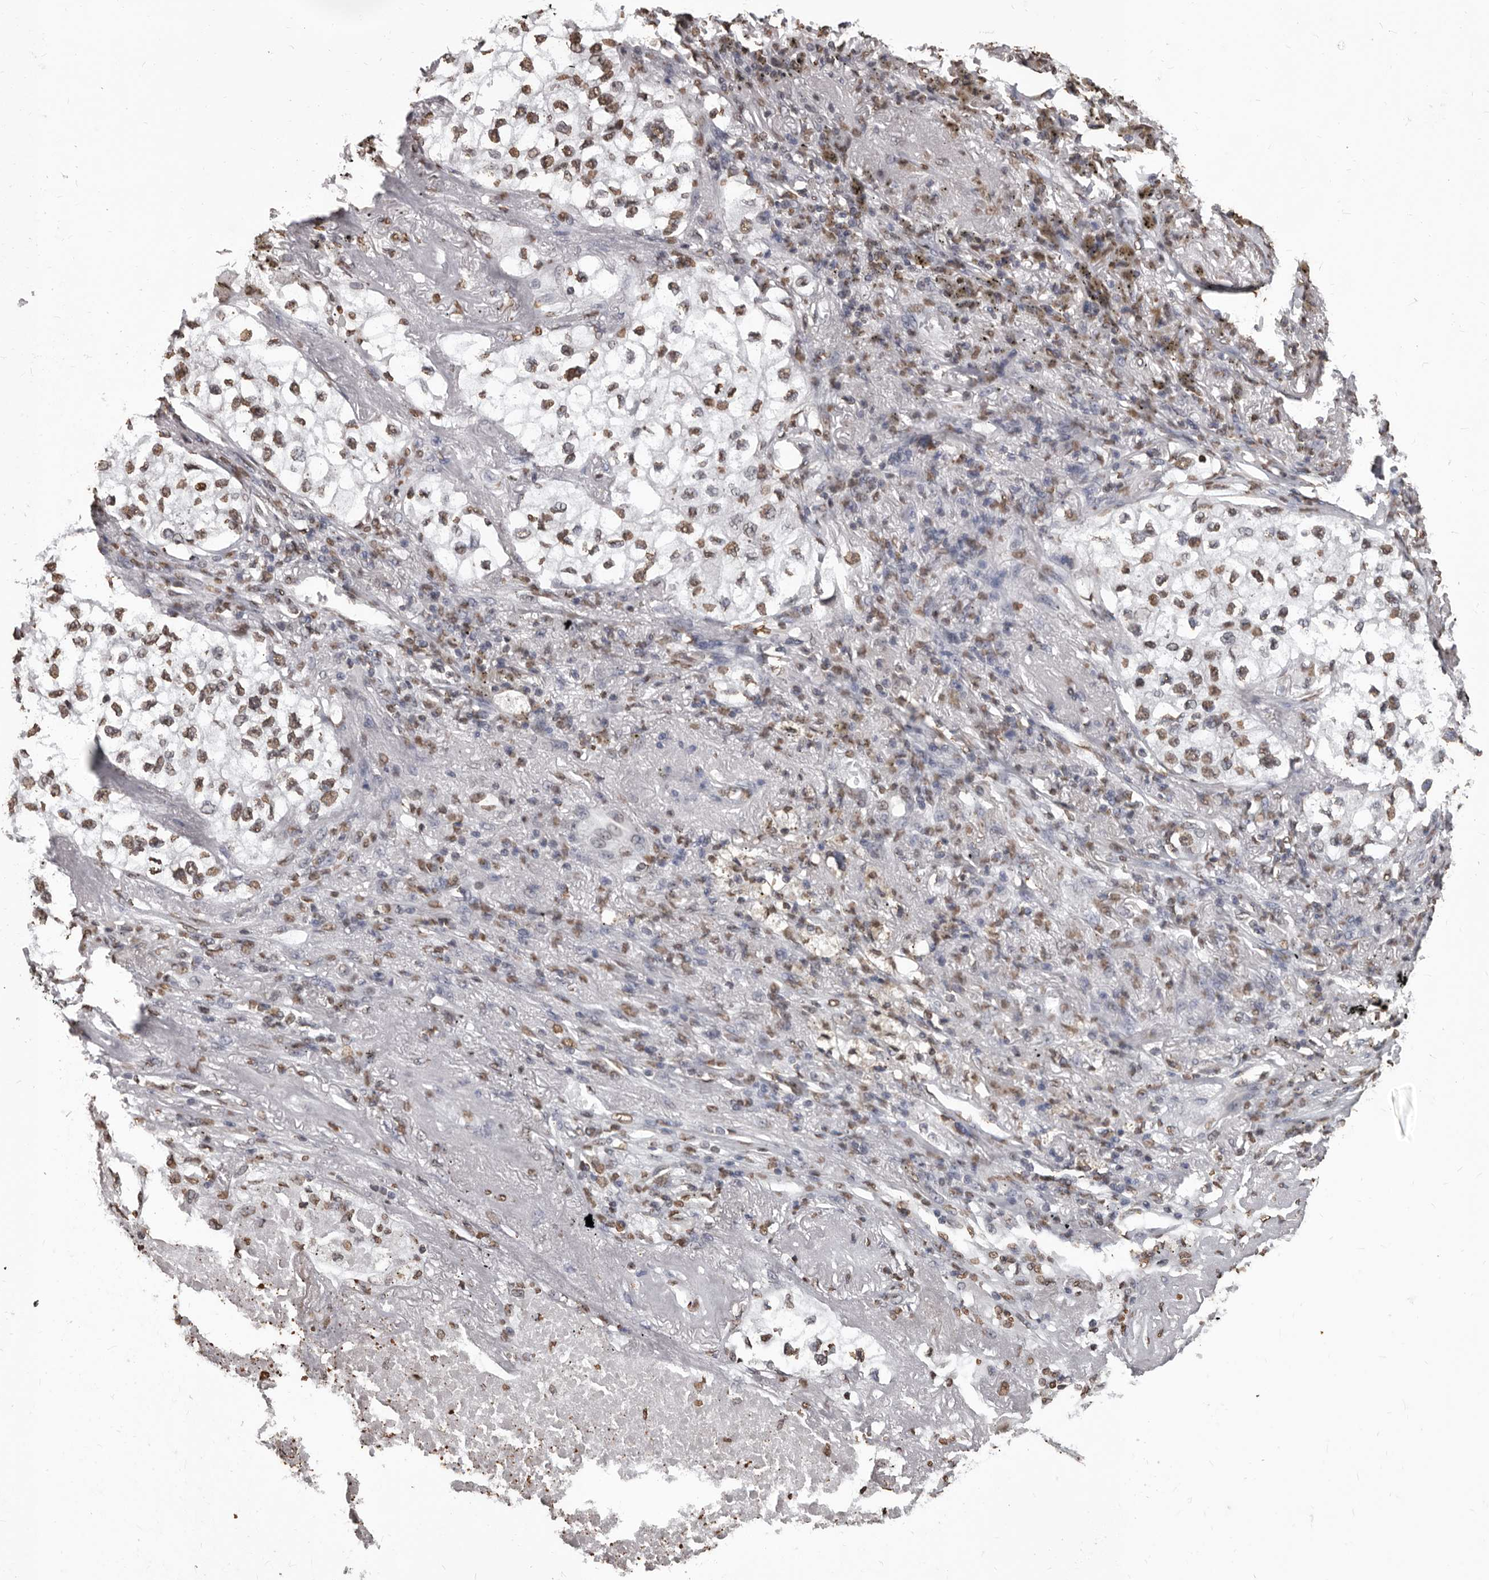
{"staining": {"intensity": "moderate", "quantity": ">75%", "location": "nuclear"}, "tissue": "lung cancer", "cell_type": "Tumor cells", "image_type": "cancer", "snomed": [{"axis": "morphology", "description": "Adenocarcinoma, NOS"}, {"axis": "topography", "description": "Lung"}], "caption": "Protein staining by immunohistochemistry (IHC) shows moderate nuclear positivity in about >75% of tumor cells in lung cancer (adenocarcinoma). (Stains: DAB (3,3'-diaminobenzidine) in brown, nuclei in blue, Microscopy: brightfield microscopy at high magnification).", "gene": "AHR", "patient": {"sex": "male", "age": 63}}